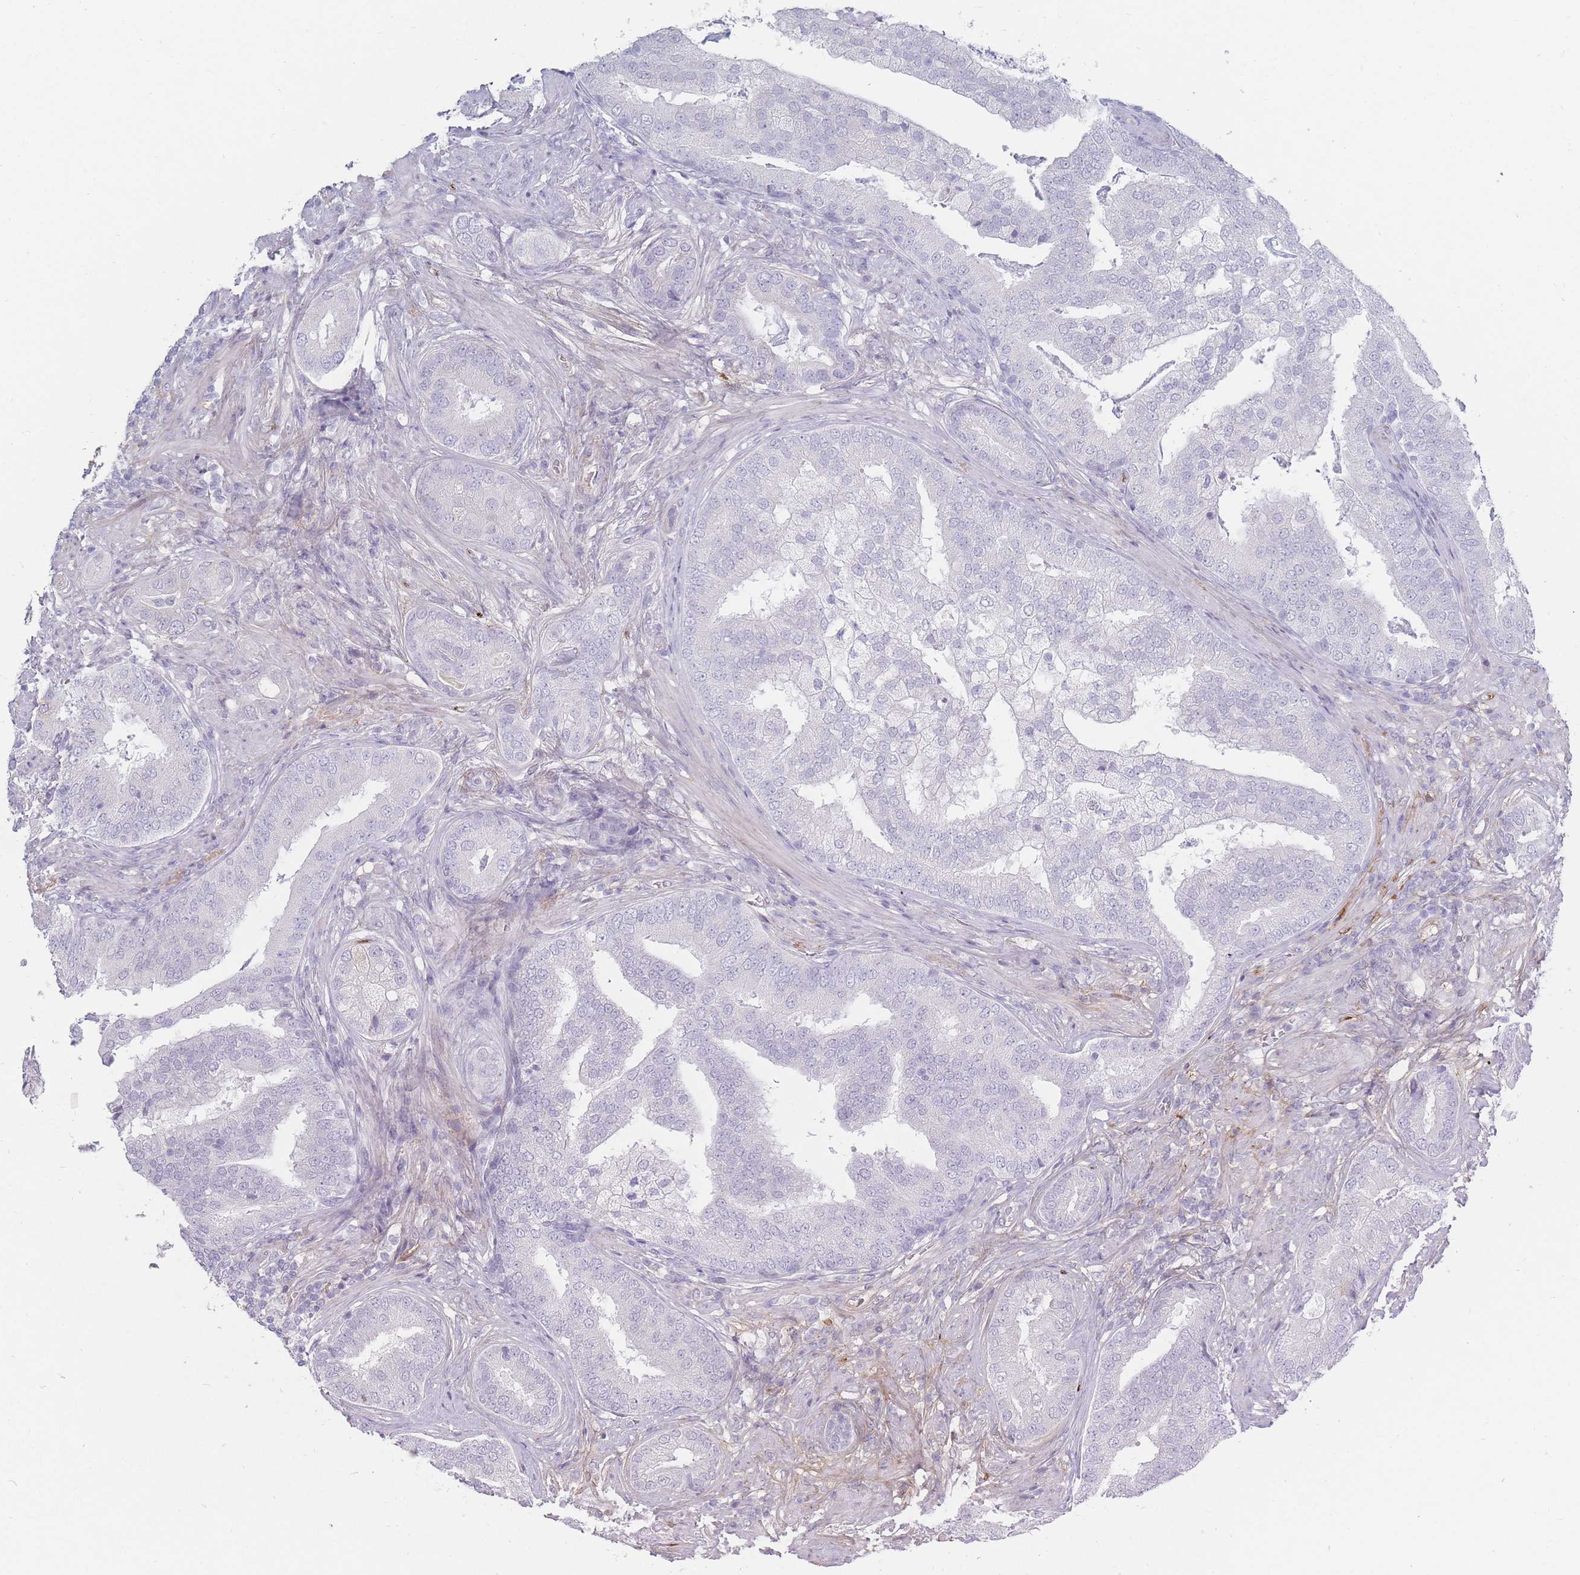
{"staining": {"intensity": "moderate", "quantity": "<25%", "location": "nuclear"}, "tissue": "prostate cancer", "cell_type": "Tumor cells", "image_type": "cancer", "snomed": [{"axis": "morphology", "description": "Adenocarcinoma, High grade"}, {"axis": "topography", "description": "Prostate"}], "caption": "Moderate nuclear positivity for a protein is present in approximately <25% of tumor cells of adenocarcinoma (high-grade) (prostate) using immunohistochemistry (IHC).", "gene": "PRG4", "patient": {"sex": "male", "age": 55}}